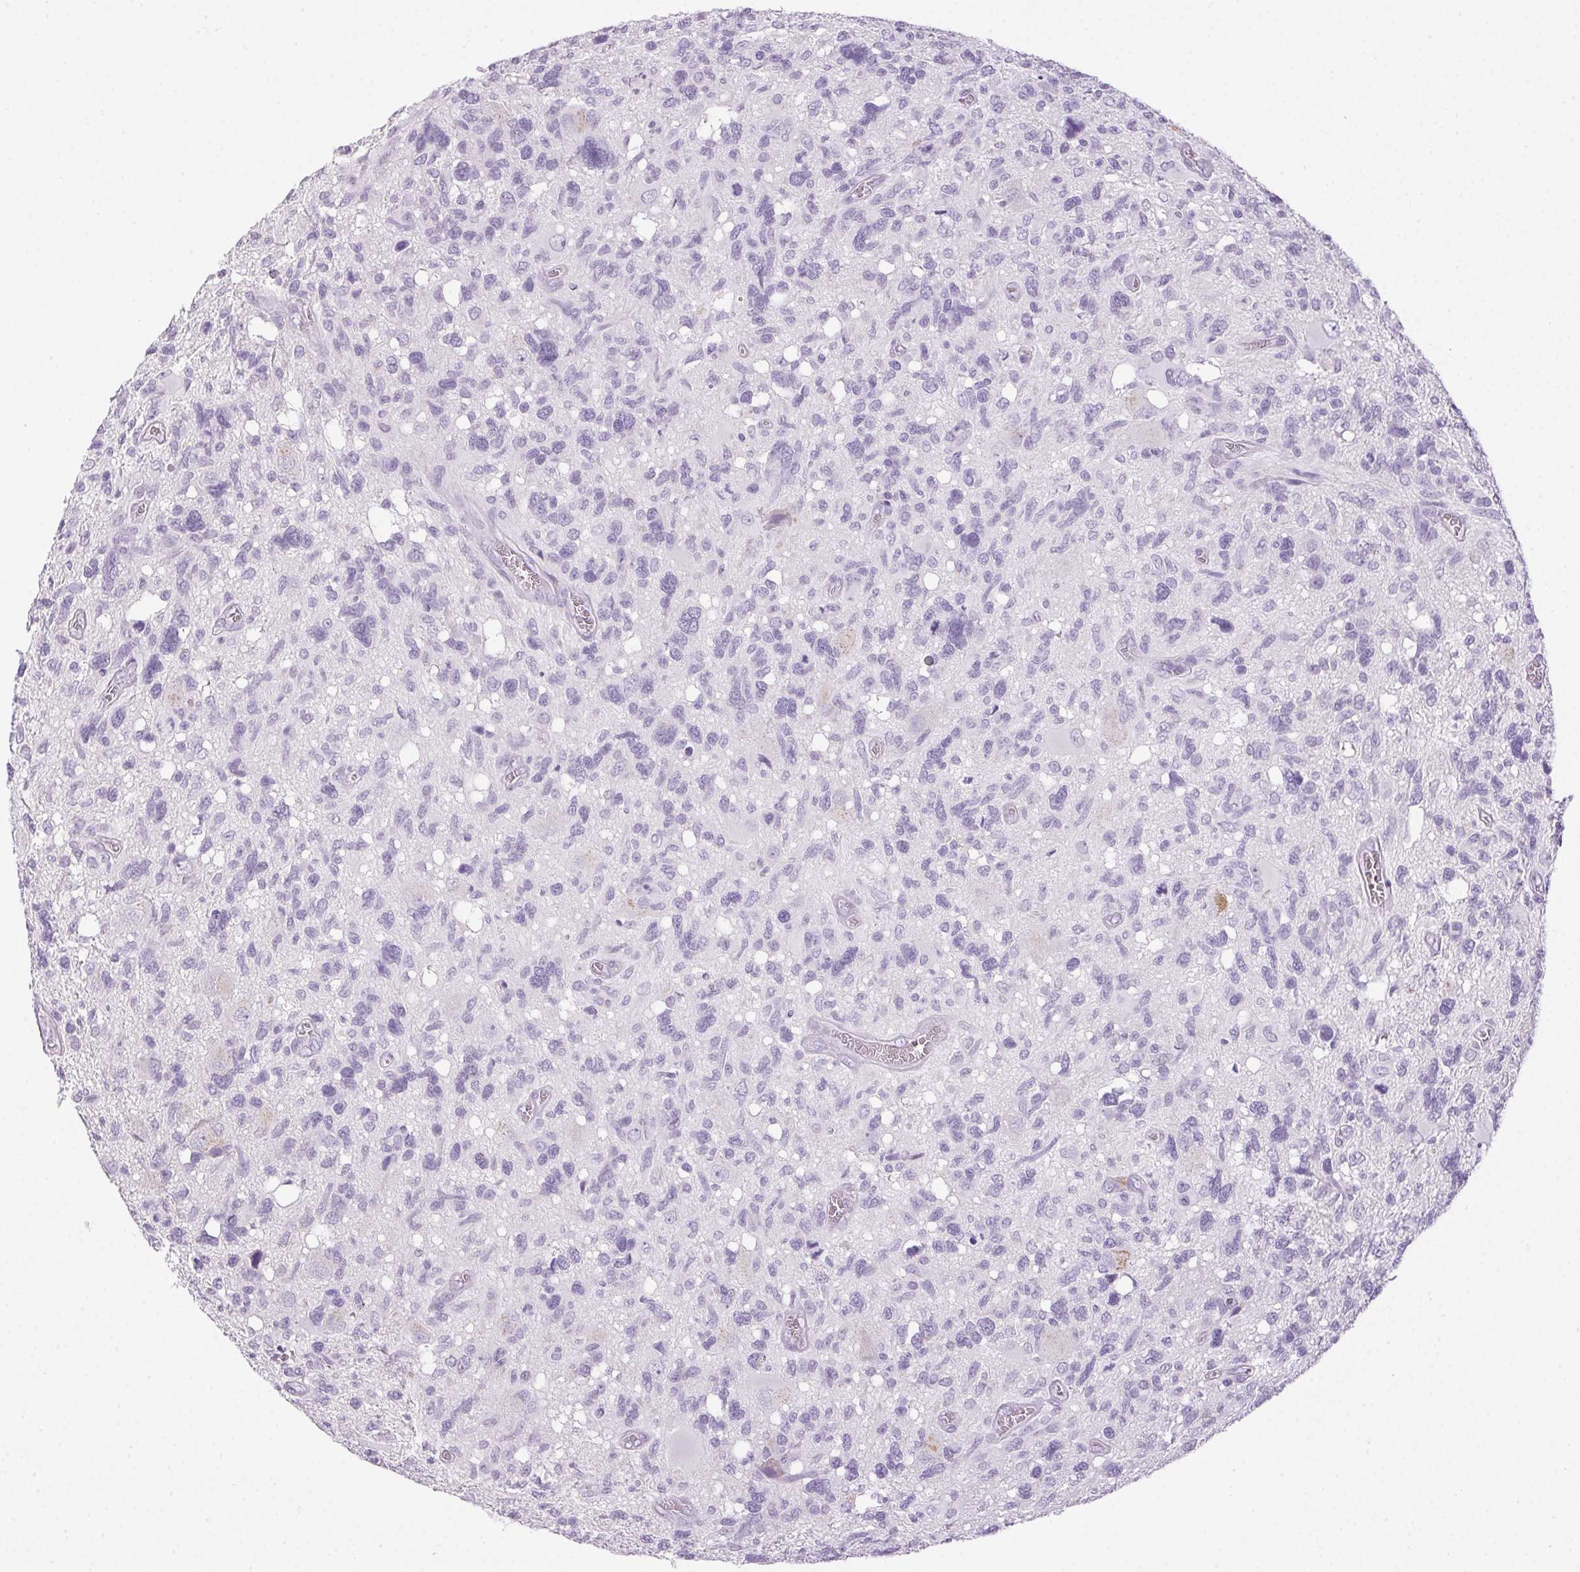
{"staining": {"intensity": "negative", "quantity": "none", "location": "none"}, "tissue": "glioma", "cell_type": "Tumor cells", "image_type": "cancer", "snomed": [{"axis": "morphology", "description": "Glioma, malignant, High grade"}, {"axis": "topography", "description": "Brain"}], "caption": "There is no significant positivity in tumor cells of glioma.", "gene": "POPDC2", "patient": {"sex": "male", "age": 49}}